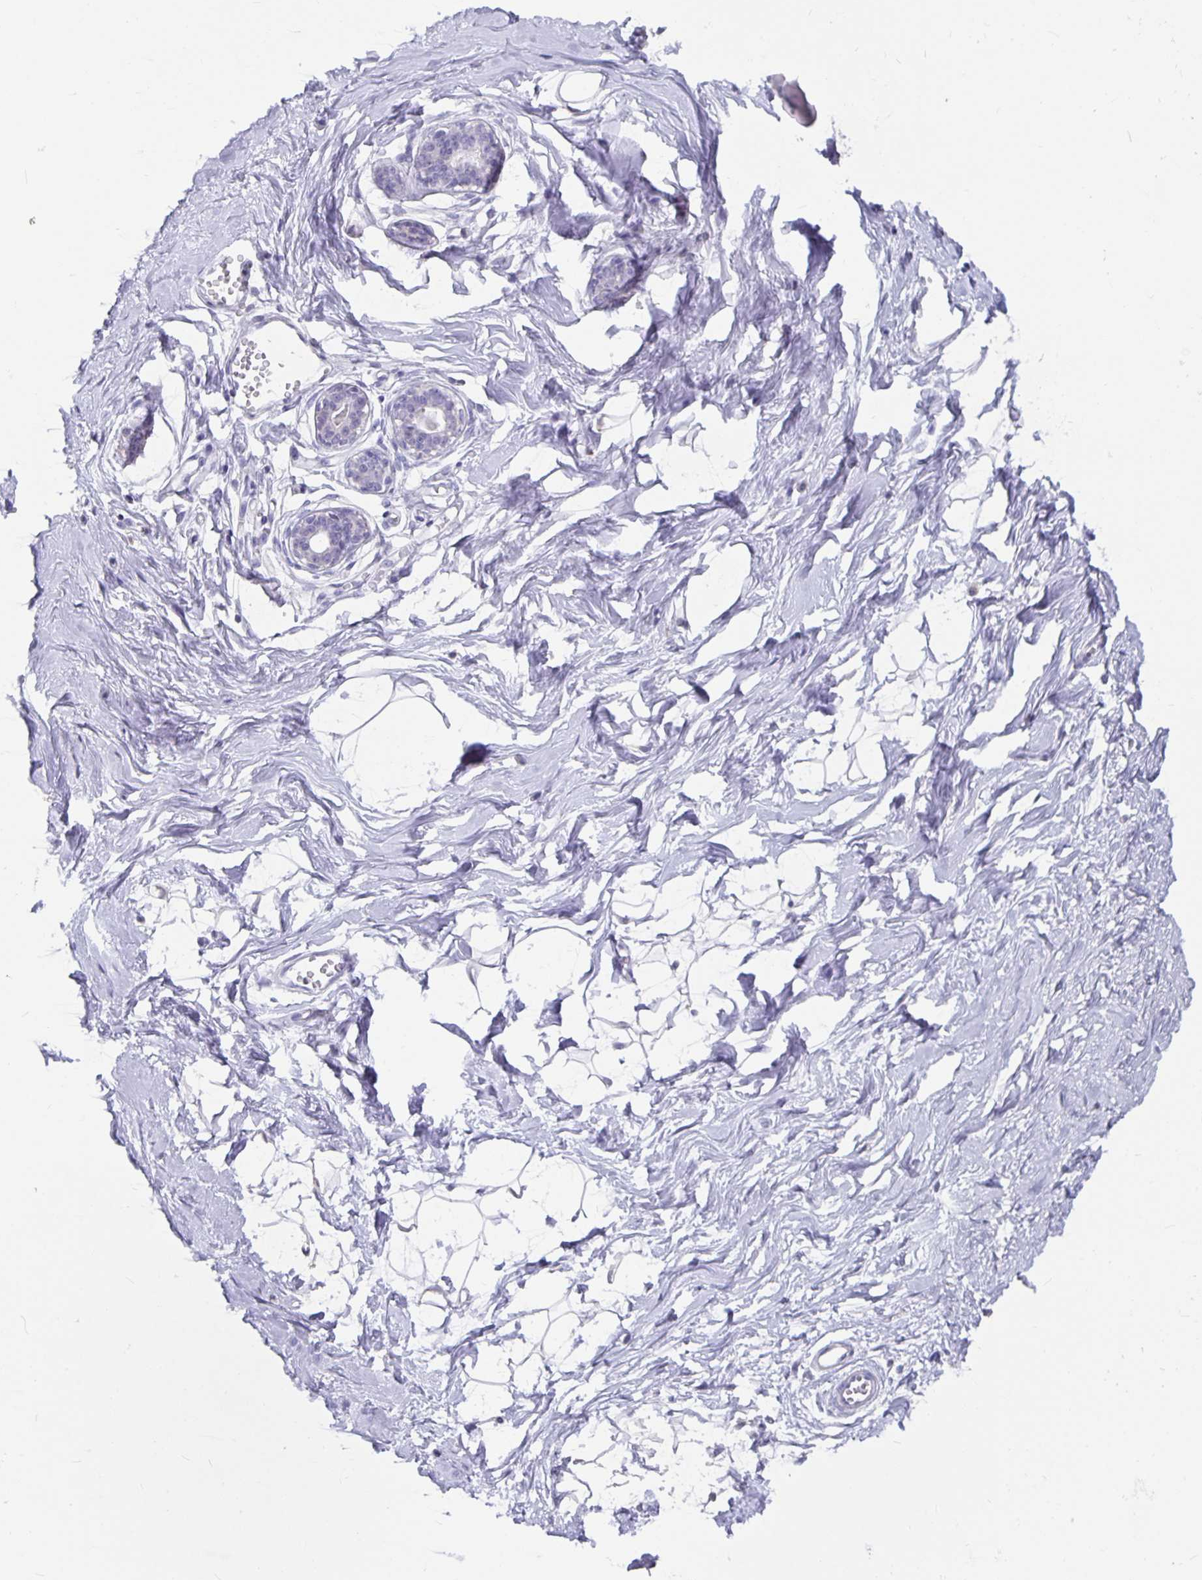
{"staining": {"intensity": "negative", "quantity": "none", "location": "none"}, "tissue": "breast", "cell_type": "Adipocytes", "image_type": "normal", "snomed": [{"axis": "morphology", "description": "Normal tissue, NOS"}, {"axis": "topography", "description": "Breast"}], "caption": "A high-resolution photomicrograph shows immunohistochemistry staining of benign breast, which exhibits no significant expression in adipocytes.", "gene": "OLIG2", "patient": {"sex": "female", "age": 45}}